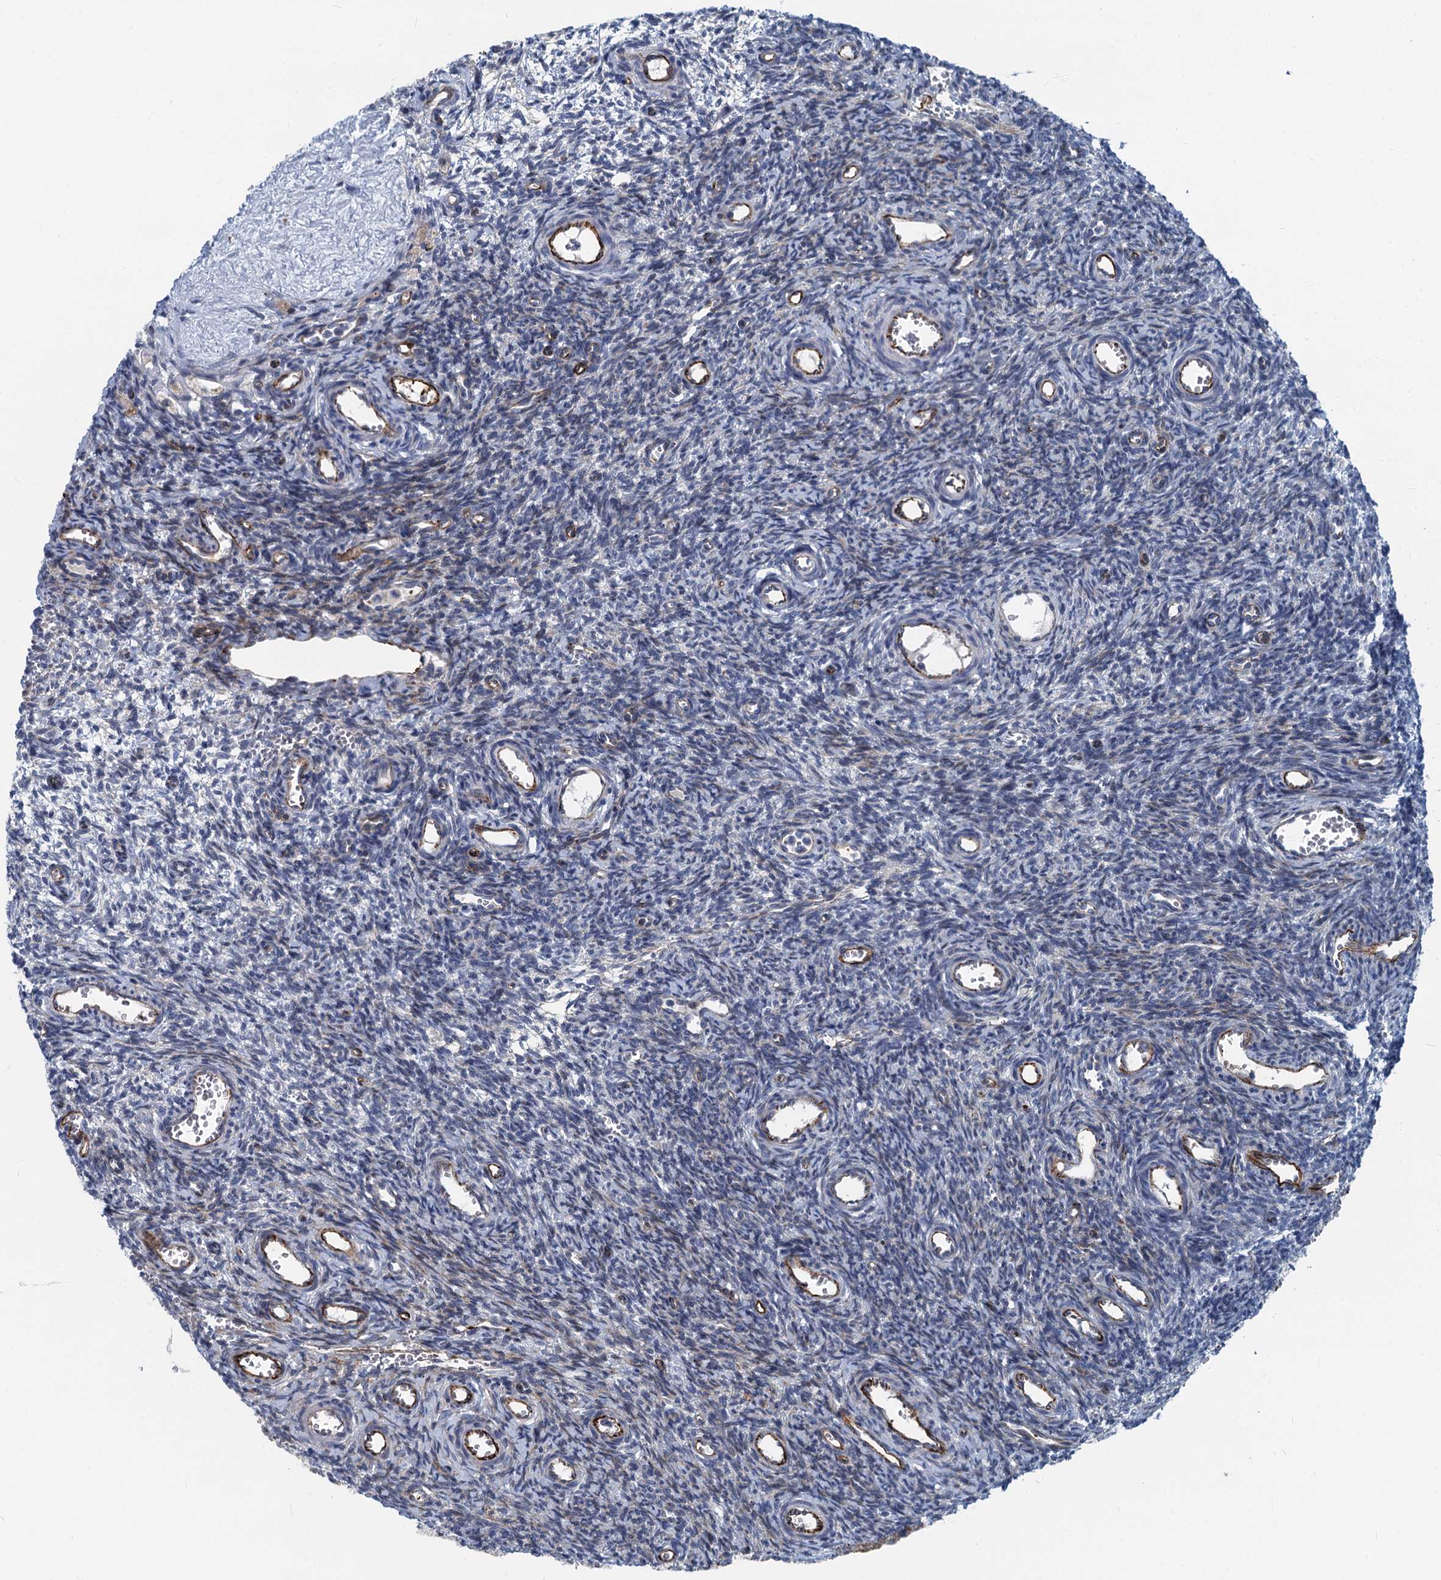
{"staining": {"intensity": "weak", "quantity": "<25%", "location": "cytoplasmic/membranous"}, "tissue": "ovary", "cell_type": "Ovarian stroma cells", "image_type": "normal", "snomed": [{"axis": "morphology", "description": "Normal tissue, NOS"}, {"axis": "topography", "description": "Ovary"}], "caption": "This is a histopathology image of immunohistochemistry (IHC) staining of unremarkable ovary, which shows no positivity in ovarian stroma cells.", "gene": "ASXL3", "patient": {"sex": "female", "age": 39}}